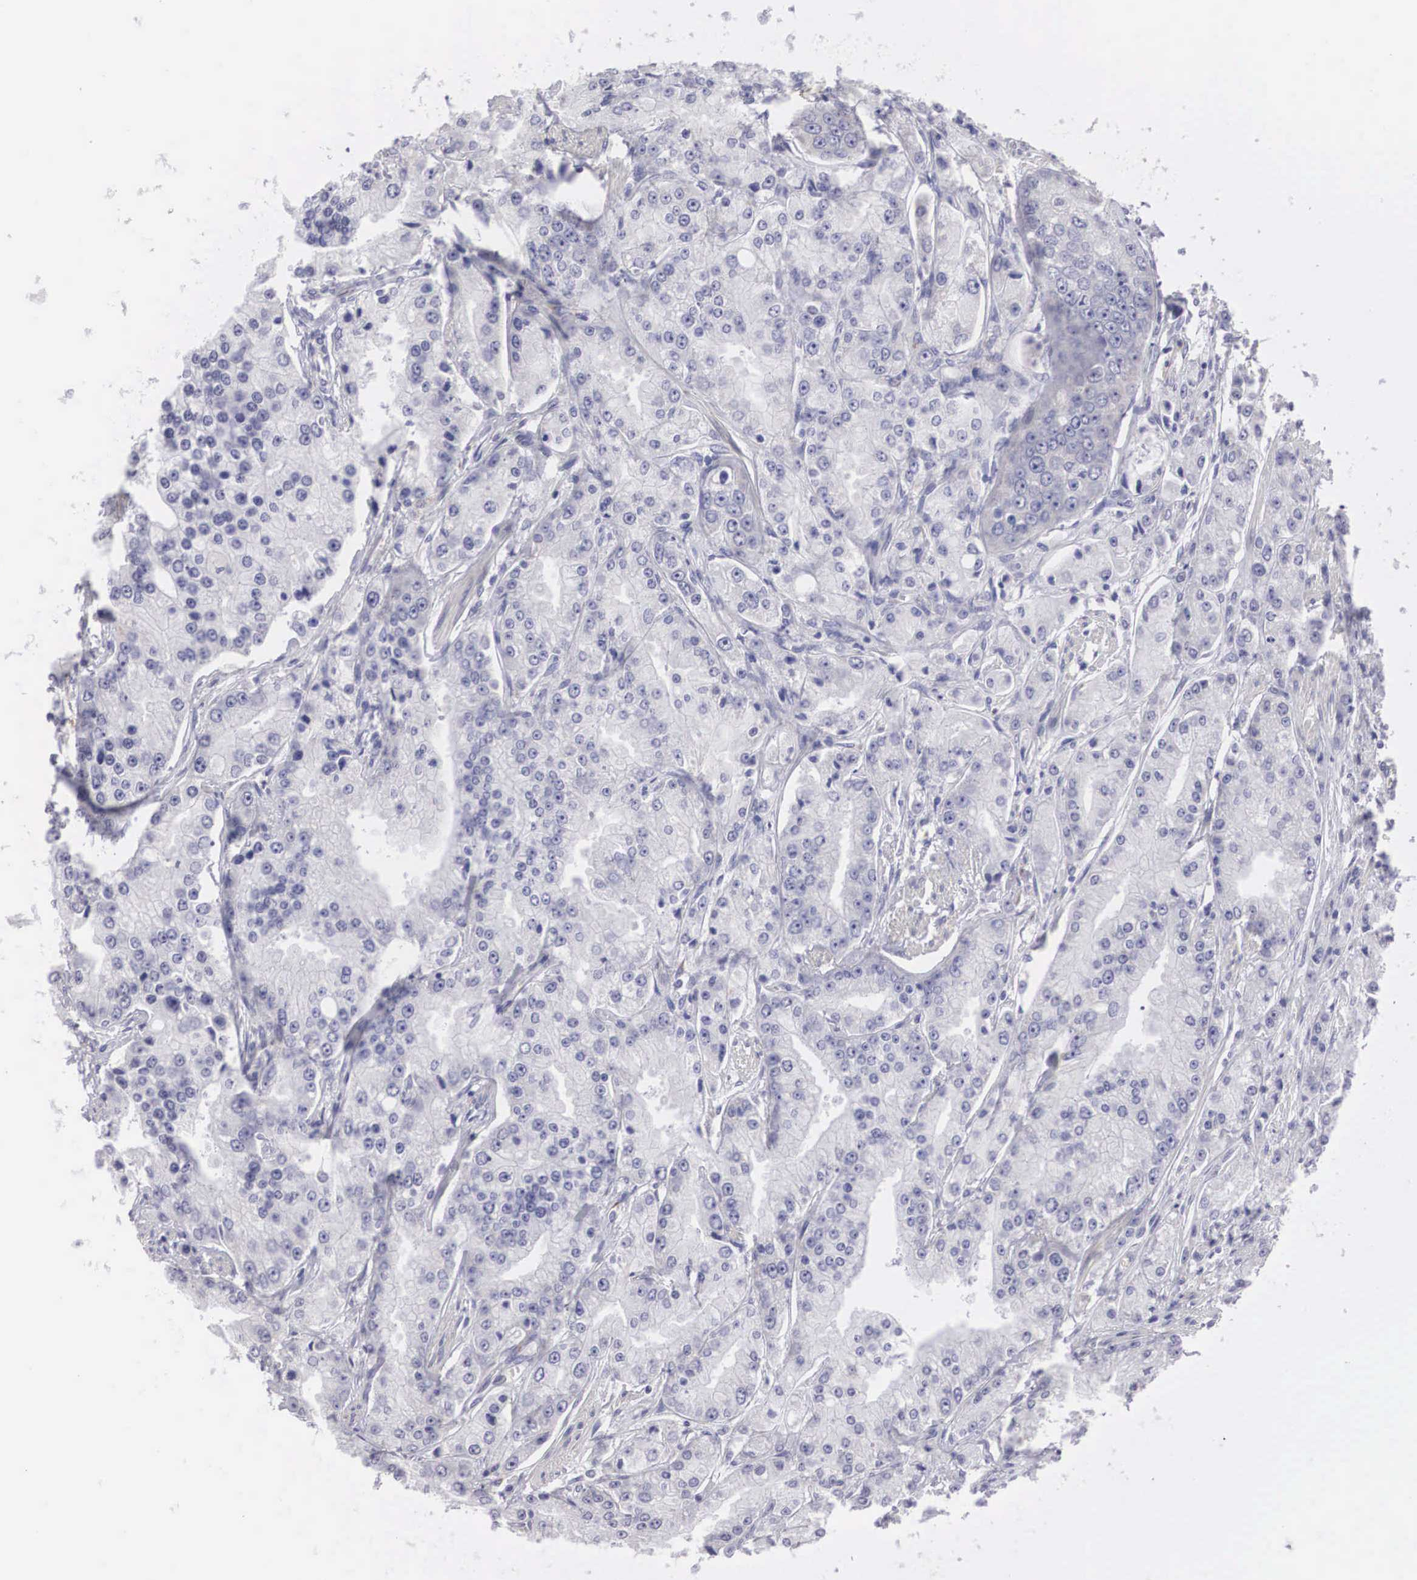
{"staining": {"intensity": "negative", "quantity": "none", "location": "none"}, "tissue": "prostate cancer", "cell_type": "Tumor cells", "image_type": "cancer", "snomed": [{"axis": "morphology", "description": "Adenocarcinoma, Medium grade"}, {"axis": "topography", "description": "Prostate"}], "caption": "The photomicrograph displays no staining of tumor cells in medium-grade adenocarcinoma (prostate).", "gene": "ARMCX3", "patient": {"sex": "male", "age": 72}}